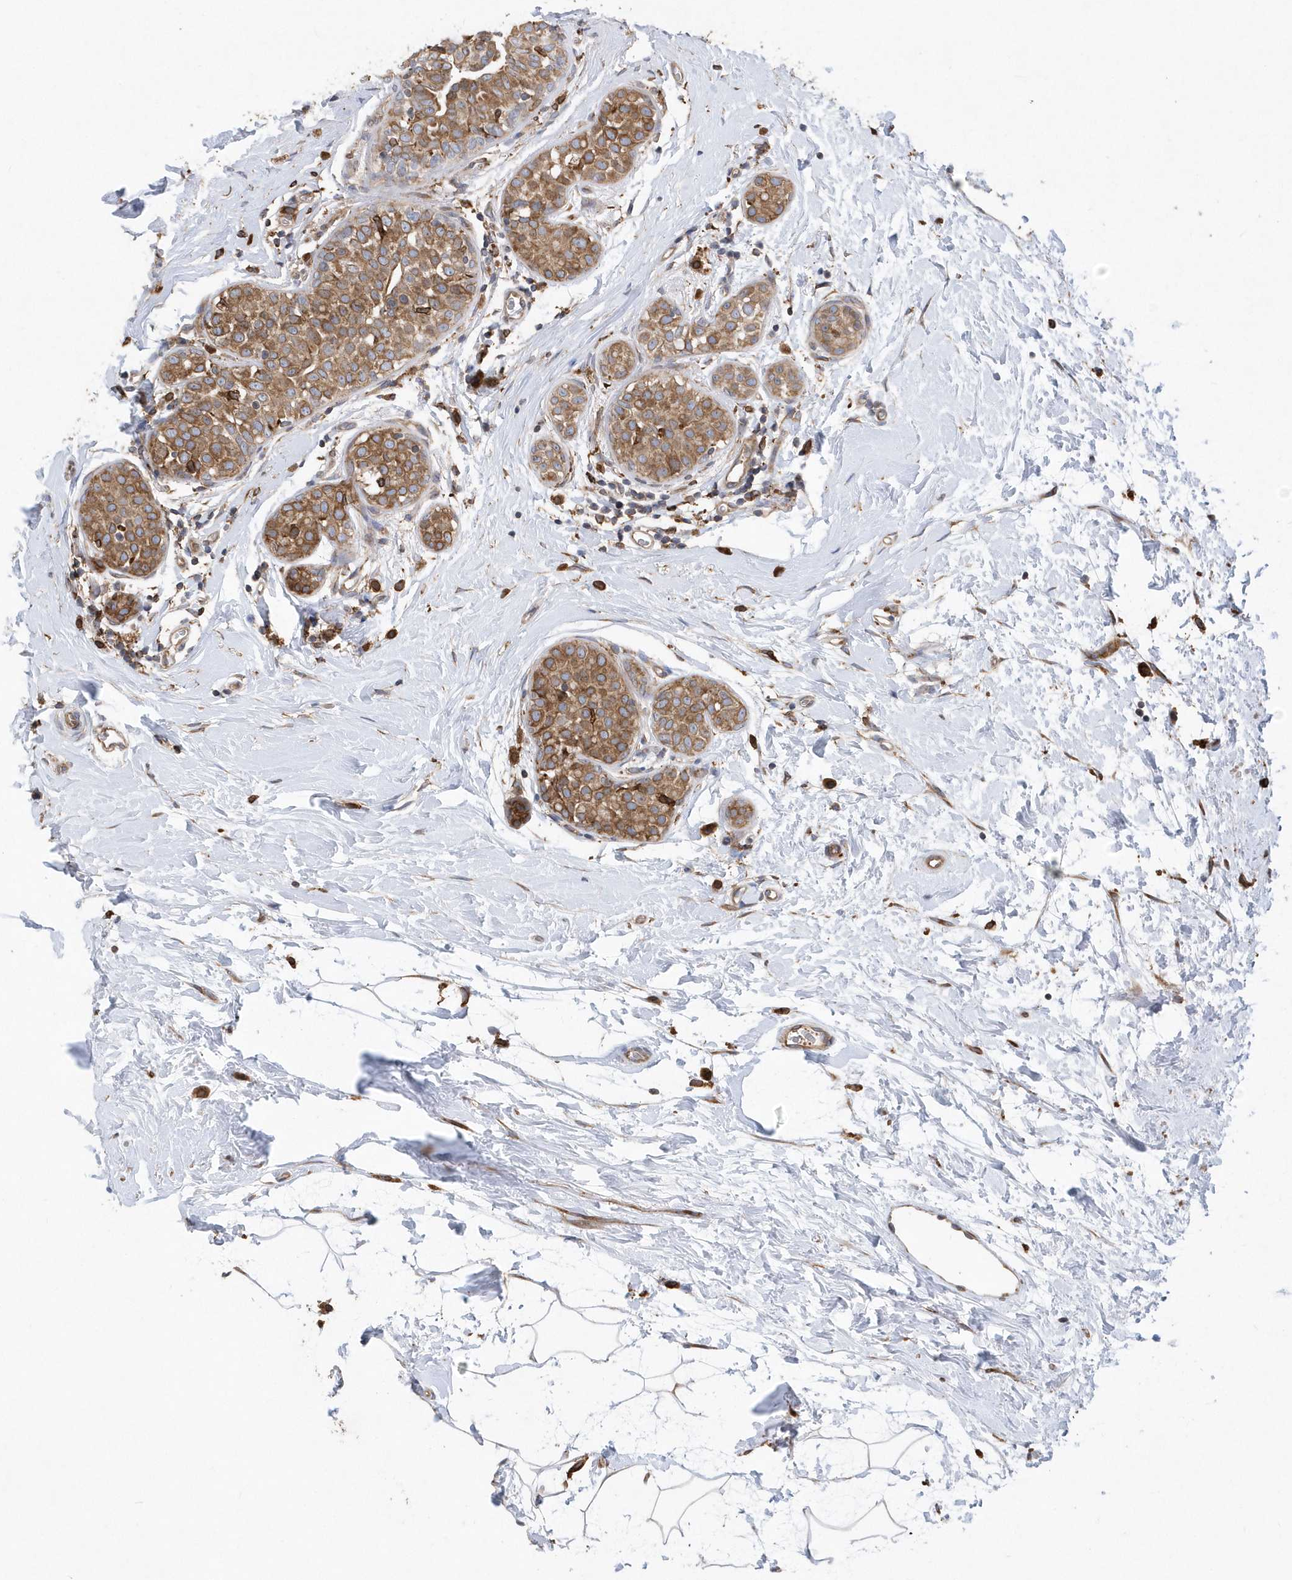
{"staining": {"intensity": "moderate", "quantity": ">75%", "location": "cytoplasmic/membranous"}, "tissue": "breast cancer", "cell_type": "Tumor cells", "image_type": "cancer", "snomed": [{"axis": "morphology", "description": "Lobular carcinoma, in situ"}, {"axis": "morphology", "description": "Lobular carcinoma"}, {"axis": "topography", "description": "Breast"}], "caption": "Immunohistochemistry image of human breast cancer (lobular carcinoma in situ) stained for a protein (brown), which displays medium levels of moderate cytoplasmic/membranous expression in approximately >75% of tumor cells.", "gene": "VAMP7", "patient": {"sex": "female", "age": 41}}